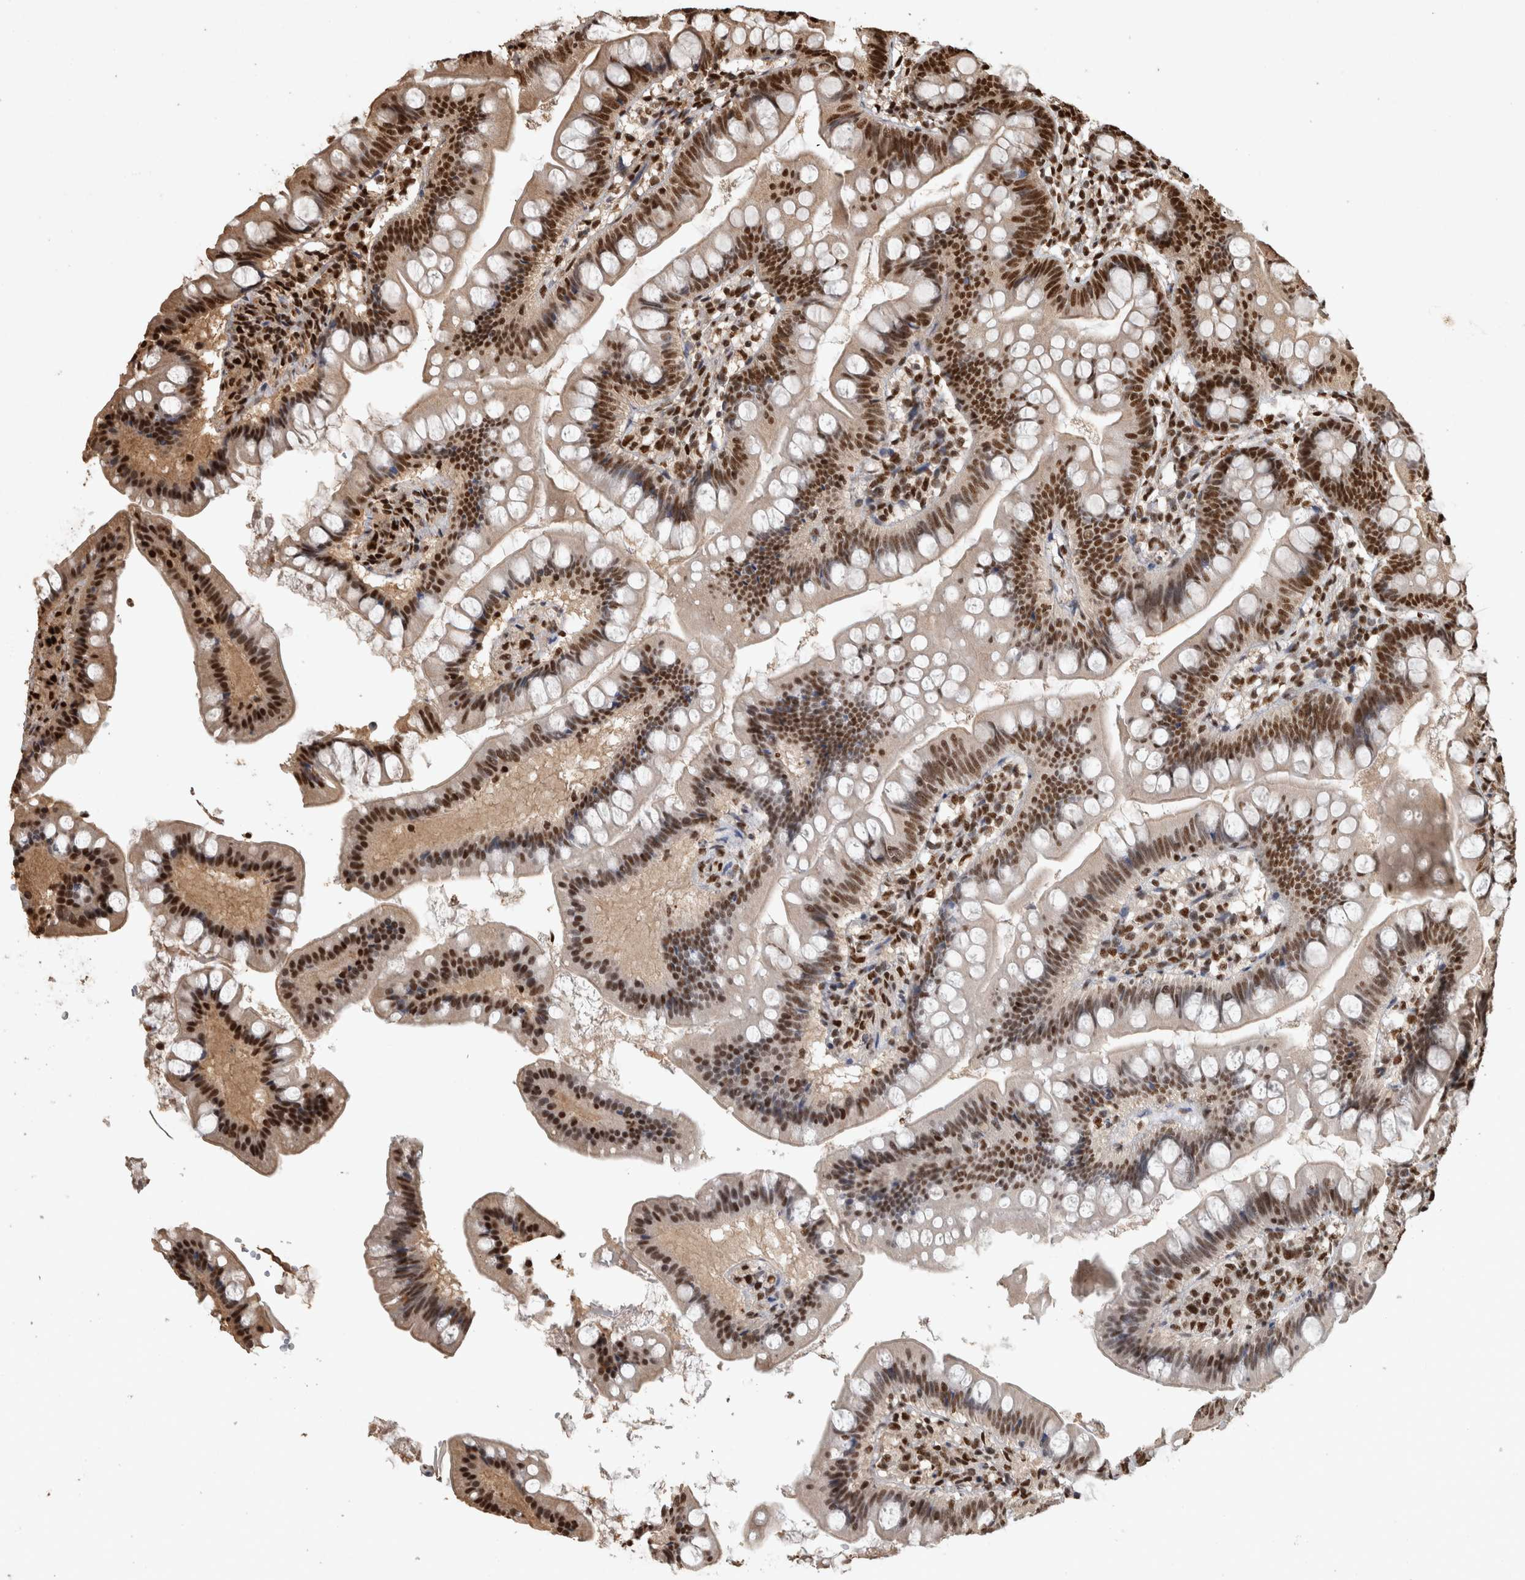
{"staining": {"intensity": "strong", "quantity": ">75%", "location": "nuclear"}, "tissue": "small intestine", "cell_type": "Glandular cells", "image_type": "normal", "snomed": [{"axis": "morphology", "description": "Normal tissue, NOS"}, {"axis": "topography", "description": "Small intestine"}], "caption": "Small intestine stained with a brown dye displays strong nuclear positive positivity in approximately >75% of glandular cells.", "gene": "RAD50", "patient": {"sex": "male", "age": 7}}